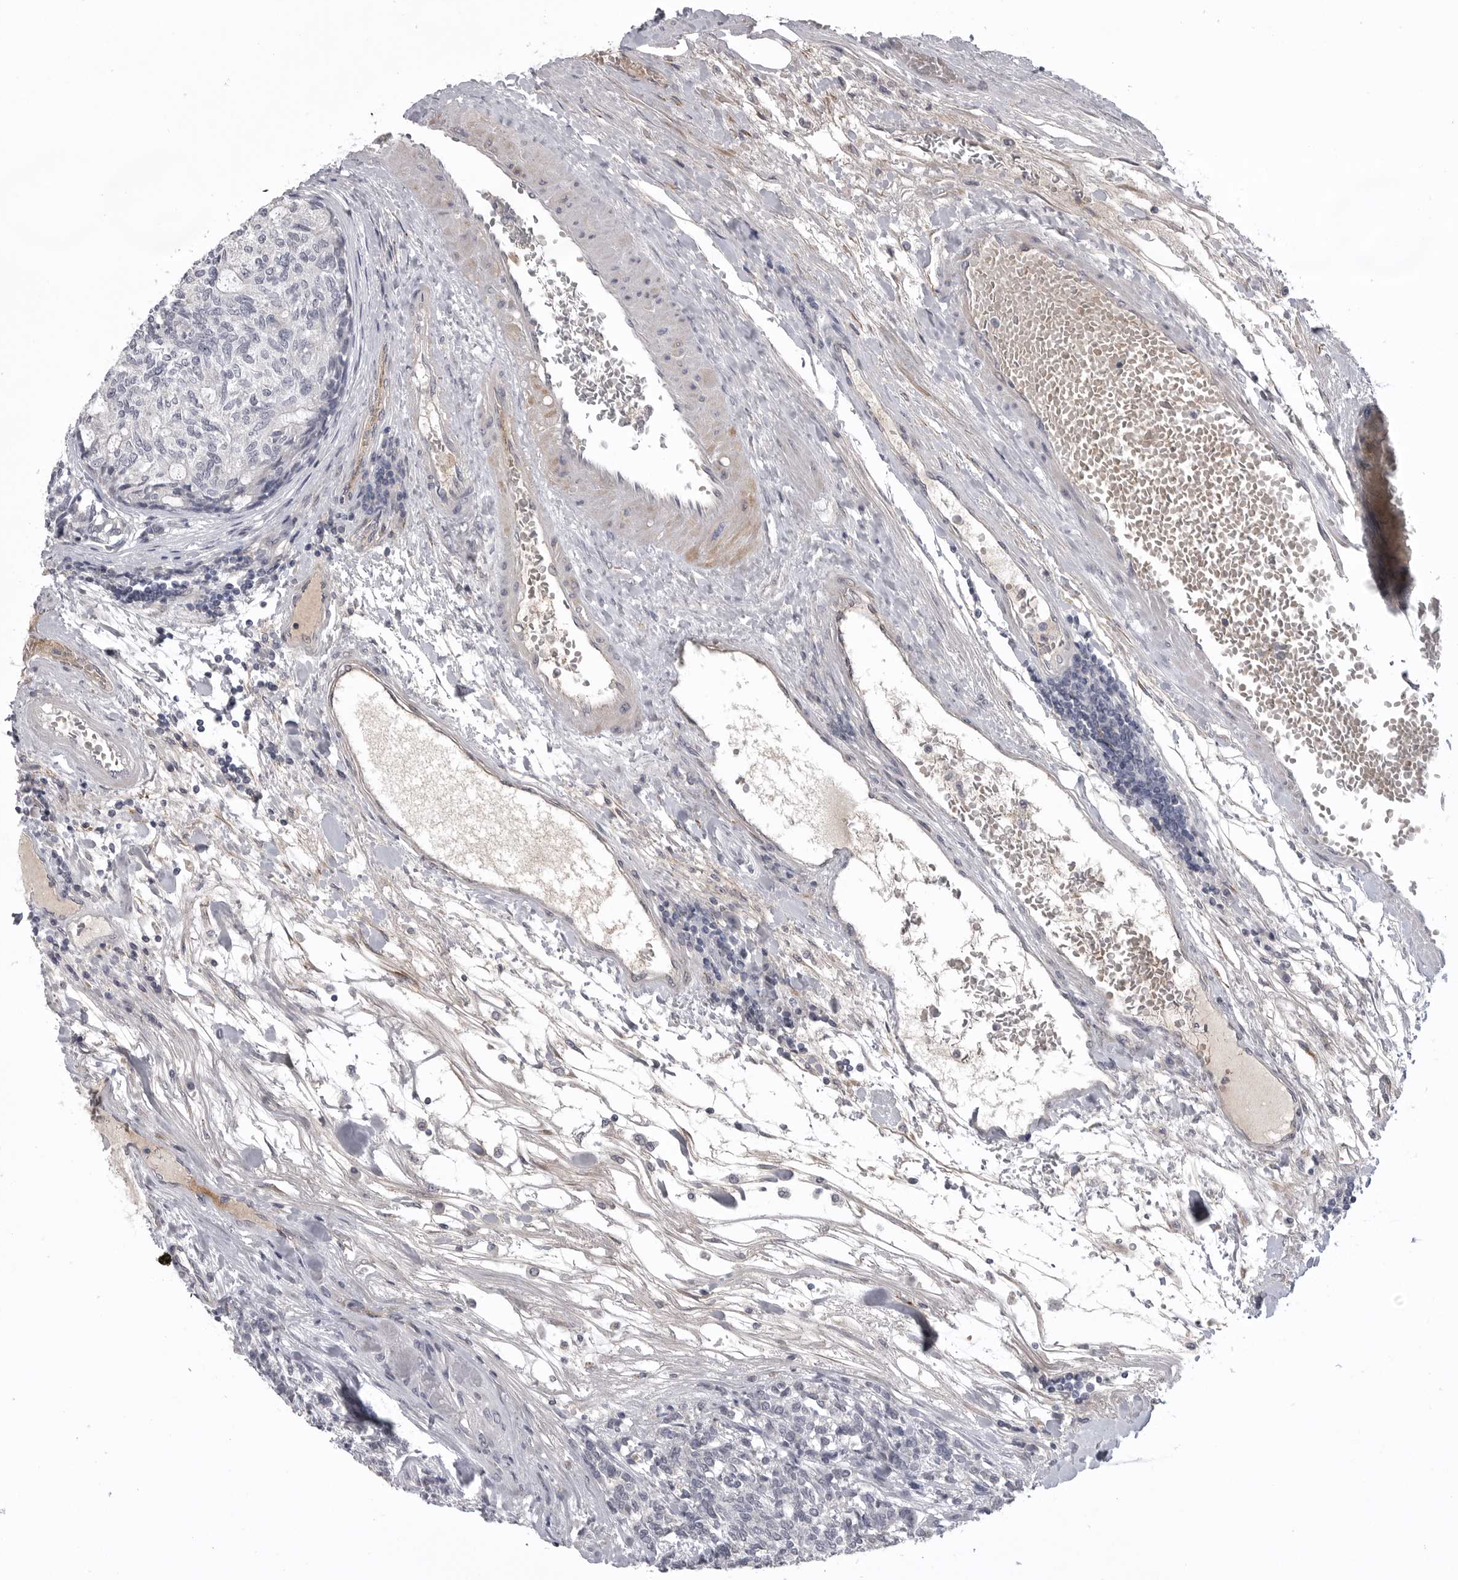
{"staining": {"intensity": "negative", "quantity": "none", "location": "none"}, "tissue": "carcinoid", "cell_type": "Tumor cells", "image_type": "cancer", "snomed": [{"axis": "morphology", "description": "Carcinoid, malignant, NOS"}, {"axis": "topography", "description": "Pancreas"}], "caption": "DAB immunohistochemical staining of carcinoid reveals no significant staining in tumor cells.", "gene": "SERPING1", "patient": {"sex": "female", "age": 54}}